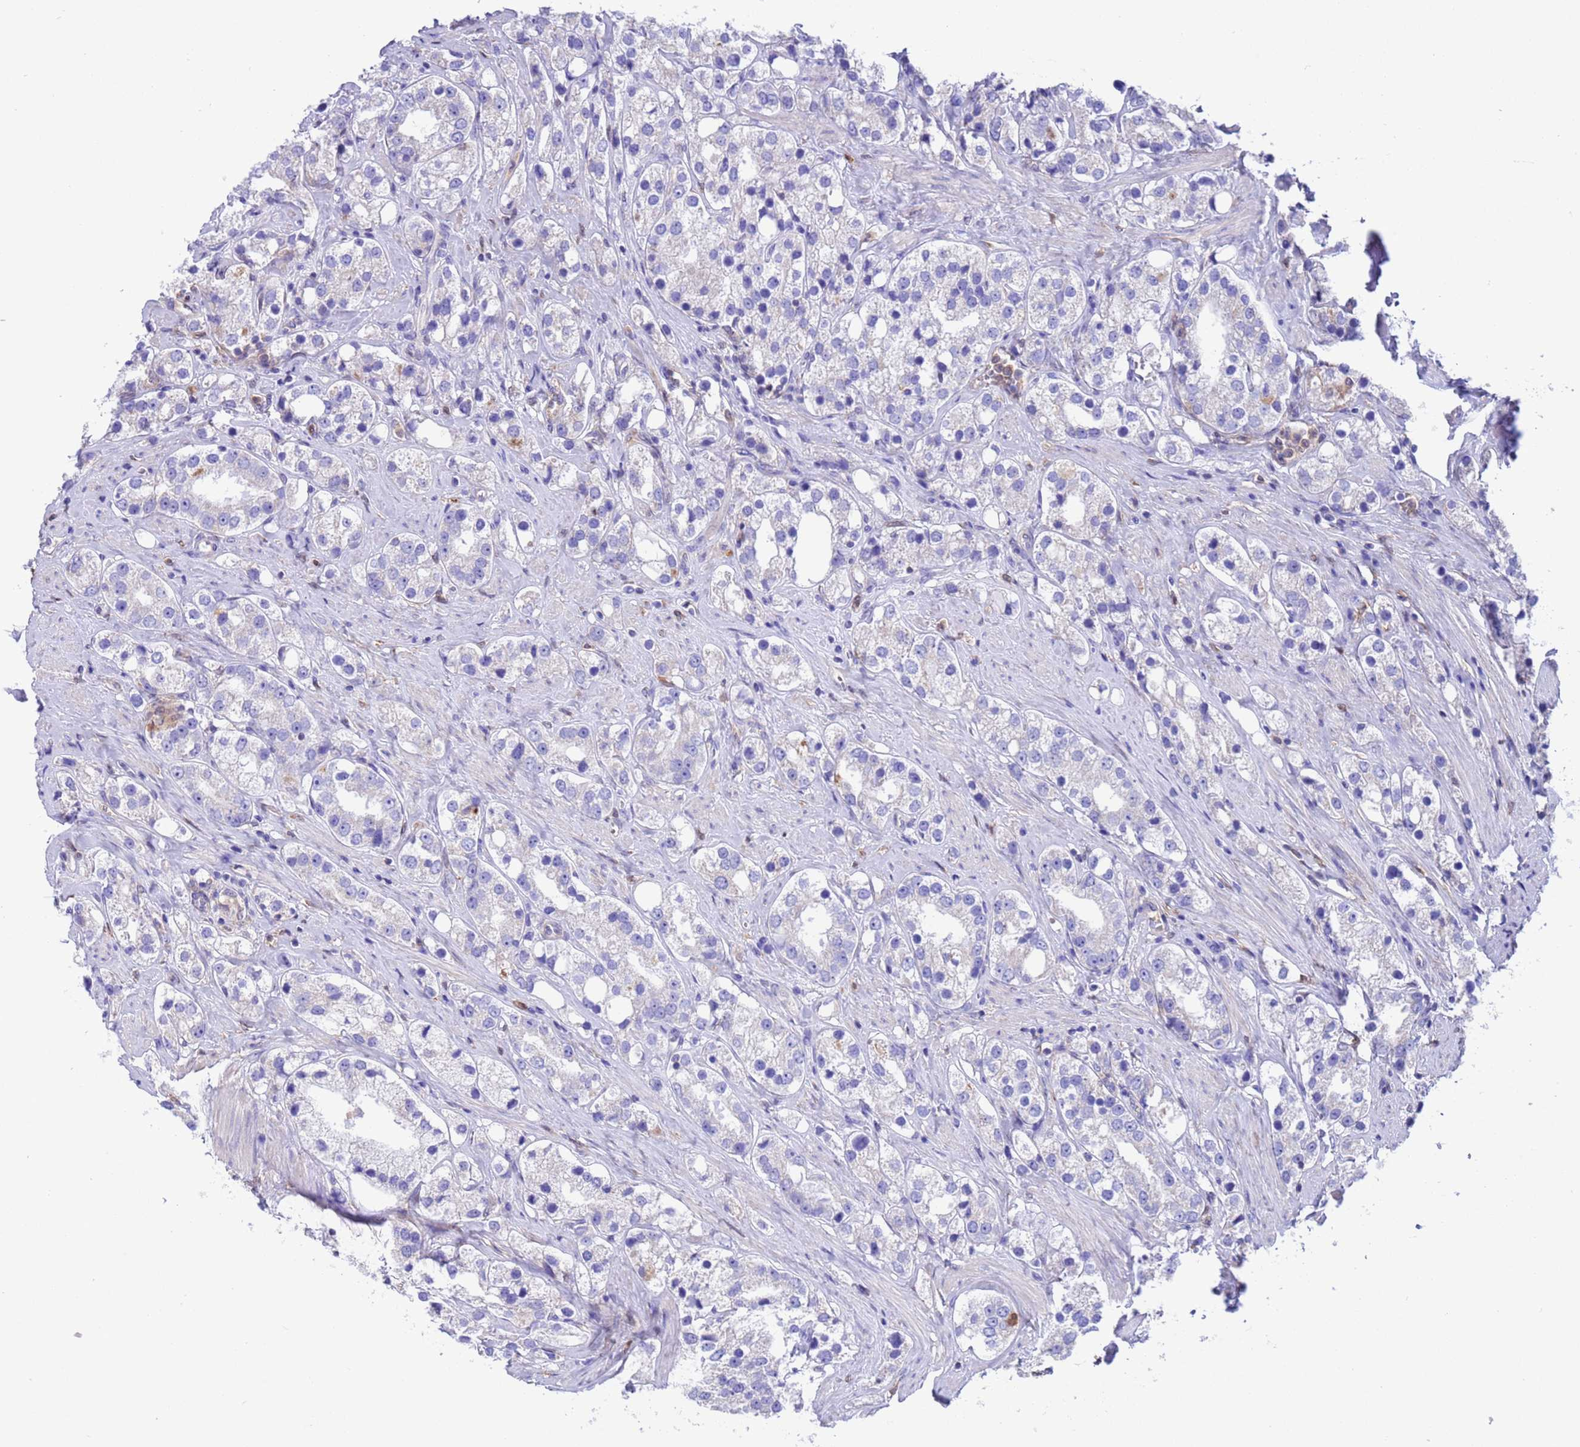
{"staining": {"intensity": "negative", "quantity": "none", "location": "none"}, "tissue": "prostate cancer", "cell_type": "Tumor cells", "image_type": "cancer", "snomed": [{"axis": "morphology", "description": "Adenocarcinoma, NOS"}, {"axis": "topography", "description": "Prostate"}], "caption": "An immunohistochemistry (IHC) histopathology image of prostate adenocarcinoma is shown. There is no staining in tumor cells of prostate adenocarcinoma. (DAB (3,3'-diaminobenzidine) immunohistochemistry (IHC) with hematoxylin counter stain).", "gene": "C6orf47", "patient": {"sex": "male", "age": 79}}